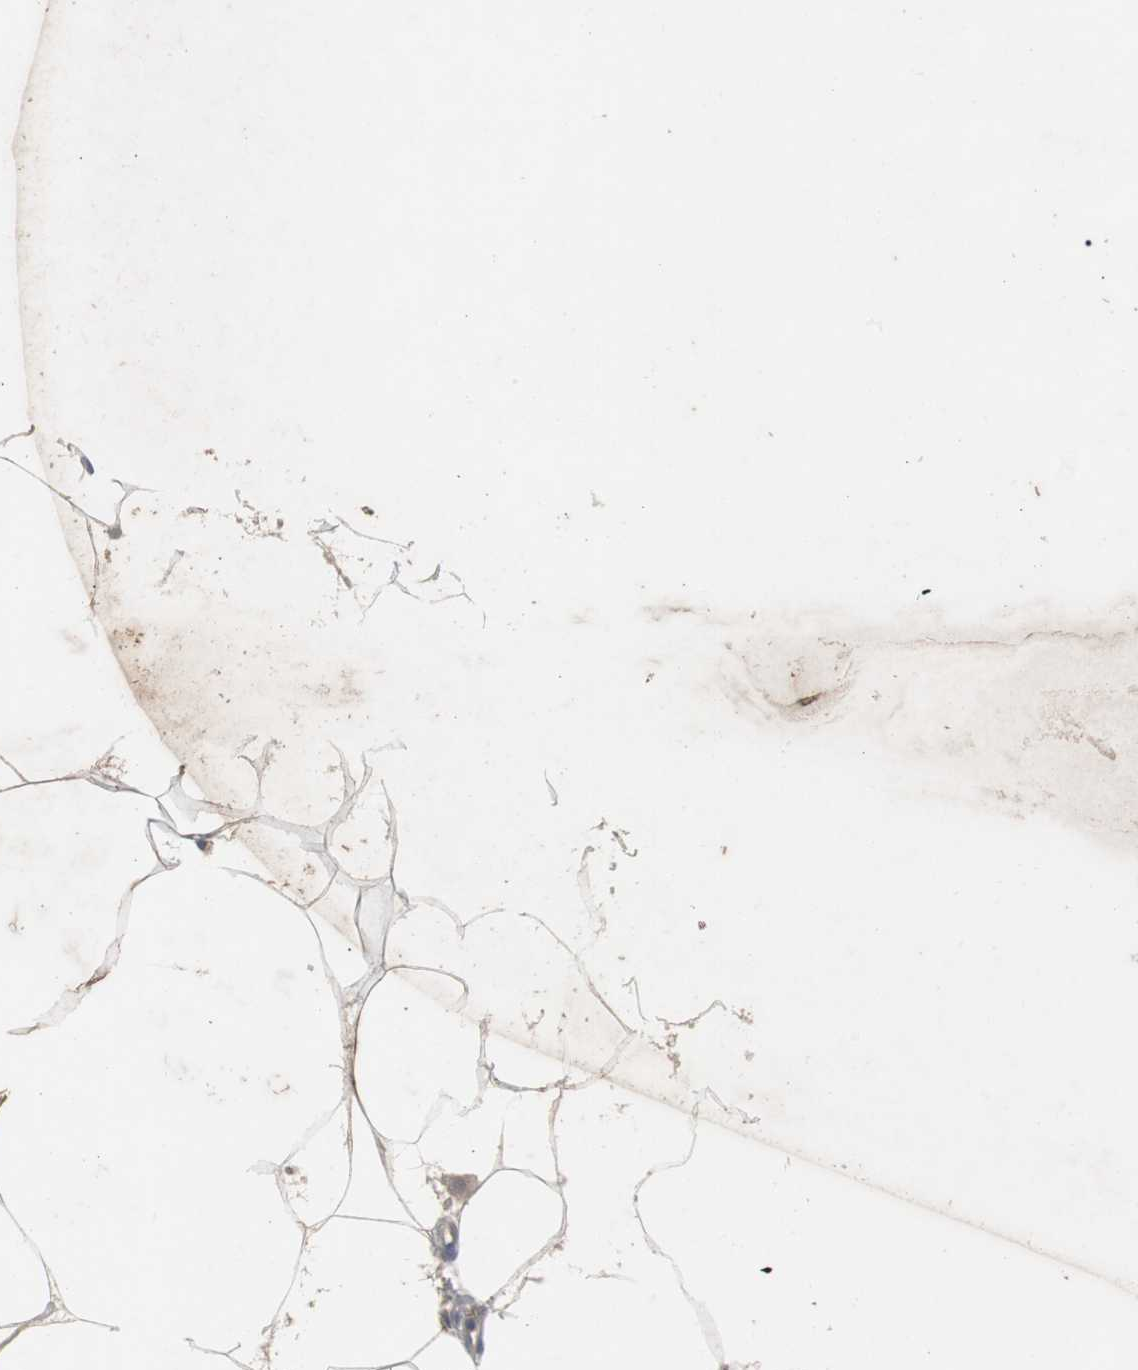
{"staining": {"intensity": "weak", "quantity": ">75%", "location": "cytoplasmic/membranous"}, "tissue": "adipose tissue", "cell_type": "Adipocytes", "image_type": "normal", "snomed": [{"axis": "morphology", "description": "Normal tissue, NOS"}, {"axis": "morphology", "description": "Duct carcinoma"}, {"axis": "topography", "description": "Breast"}, {"axis": "topography", "description": "Adipose tissue"}], "caption": "Immunohistochemistry micrograph of unremarkable adipose tissue stained for a protein (brown), which reveals low levels of weak cytoplasmic/membranous positivity in about >75% of adipocytes.", "gene": "ACAA1", "patient": {"sex": "female", "age": 37}}